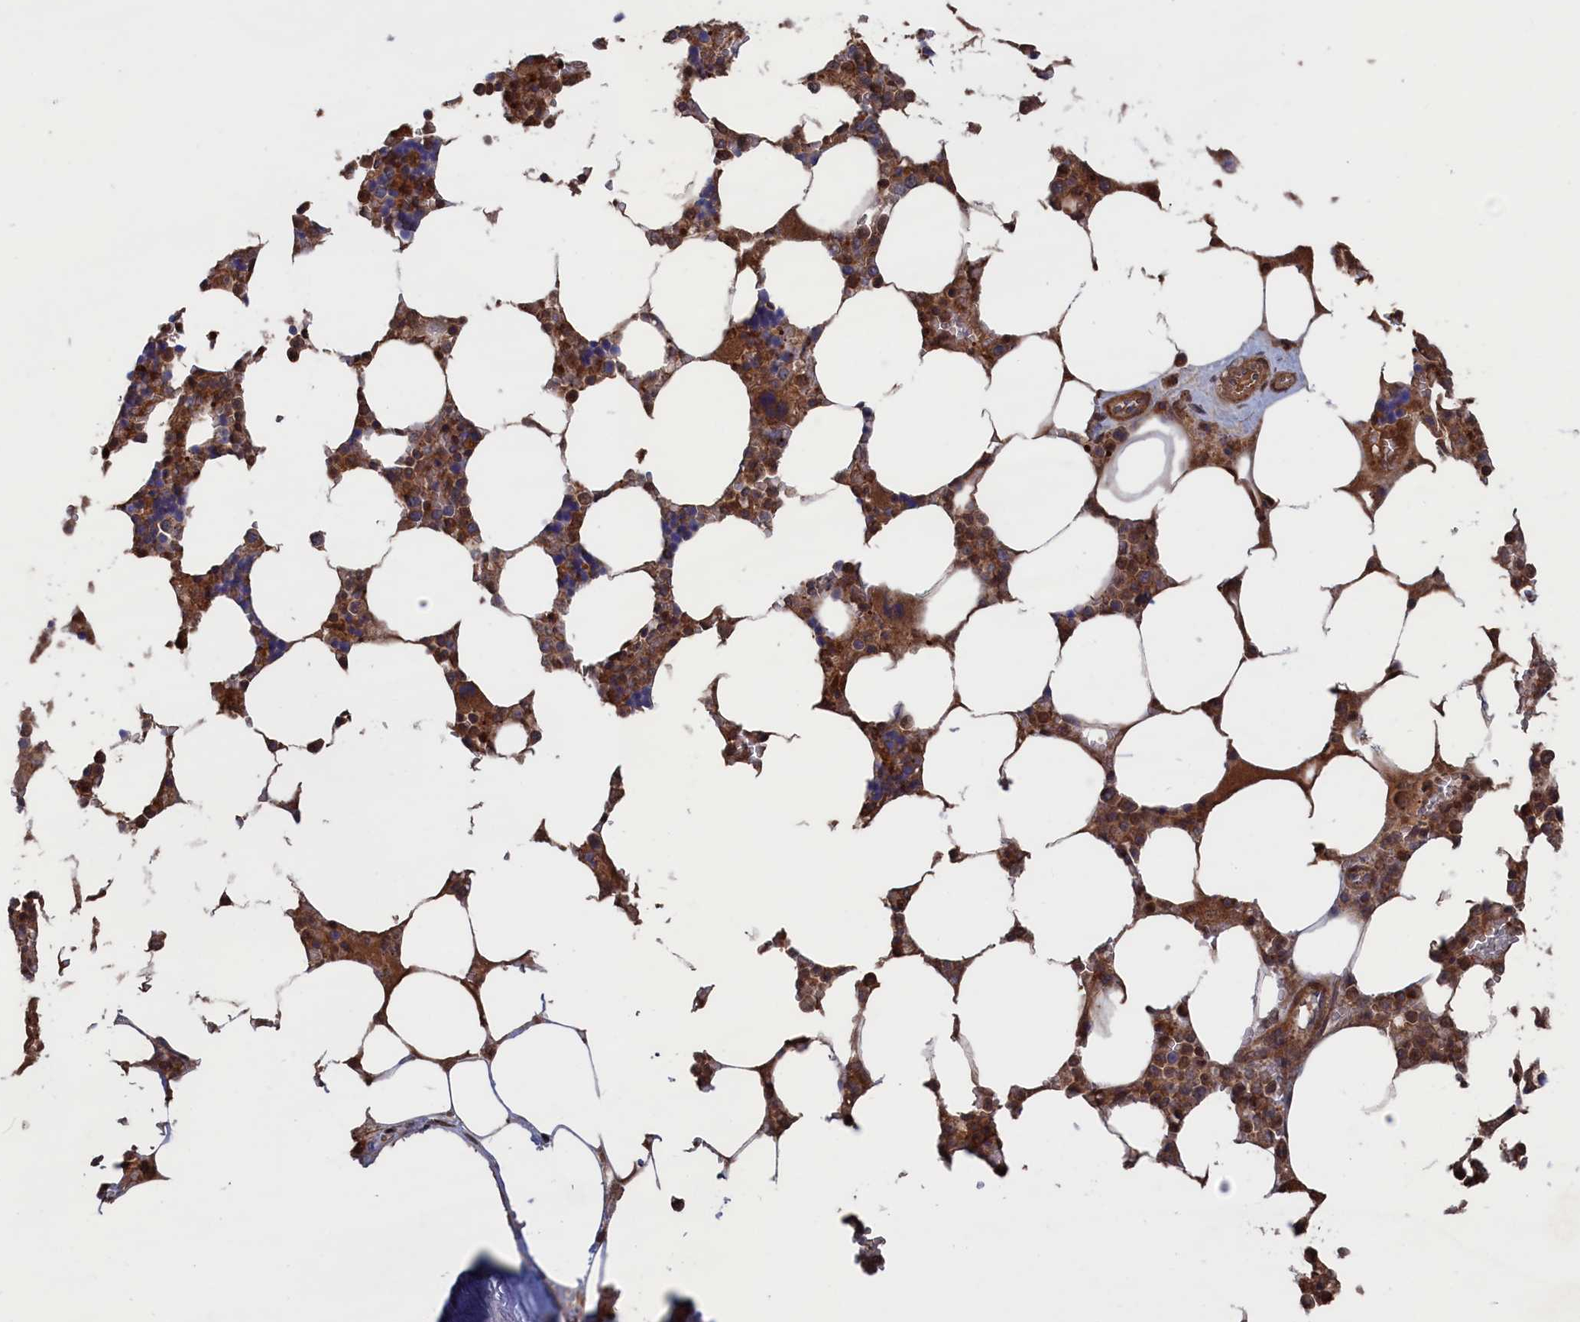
{"staining": {"intensity": "moderate", "quantity": "25%-75%", "location": "cytoplasmic/membranous,nuclear"}, "tissue": "bone marrow", "cell_type": "Hematopoietic cells", "image_type": "normal", "snomed": [{"axis": "morphology", "description": "Normal tissue, NOS"}, {"axis": "topography", "description": "Bone marrow"}], "caption": "An immunohistochemistry (IHC) photomicrograph of normal tissue is shown. Protein staining in brown highlights moderate cytoplasmic/membranous,nuclear positivity in bone marrow within hematopoietic cells. The staining is performed using DAB brown chromogen to label protein expression. The nuclei are counter-stained blue using hematoxylin.", "gene": "PLA2G15", "patient": {"sex": "male", "age": 64}}